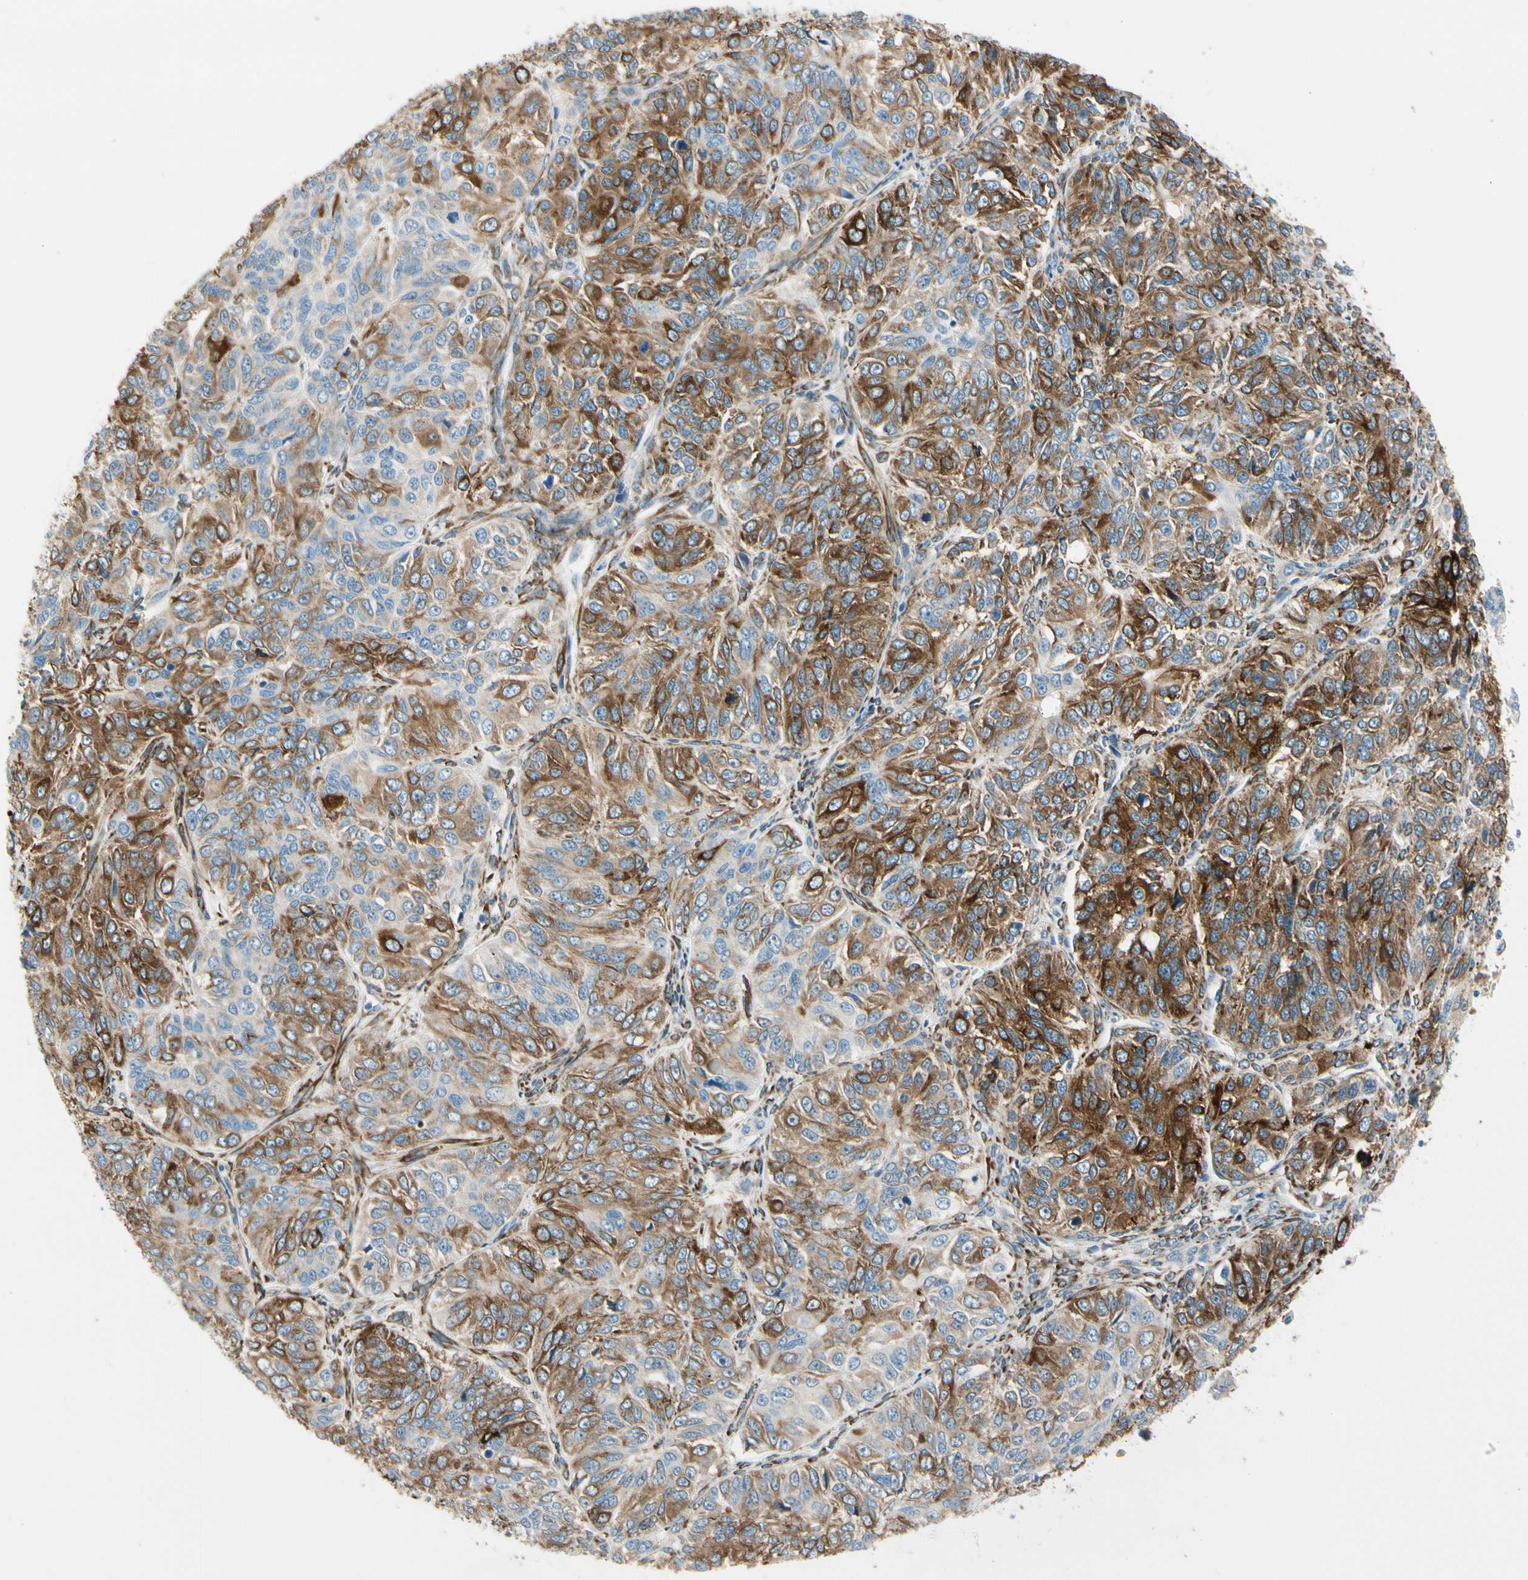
{"staining": {"intensity": "moderate", "quantity": ">75%", "location": "cytoplasmic/membranous"}, "tissue": "ovarian cancer", "cell_type": "Tumor cells", "image_type": "cancer", "snomed": [{"axis": "morphology", "description": "Carcinoma, endometroid"}, {"axis": "topography", "description": "Ovary"}], "caption": "The immunohistochemical stain labels moderate cytoplasmic/membranous staining in tumor cells of endometroid carcinoma (ovarian) tissue.", "gene": "FKBP7", "patient": {"sex": "female", "age": 51}}